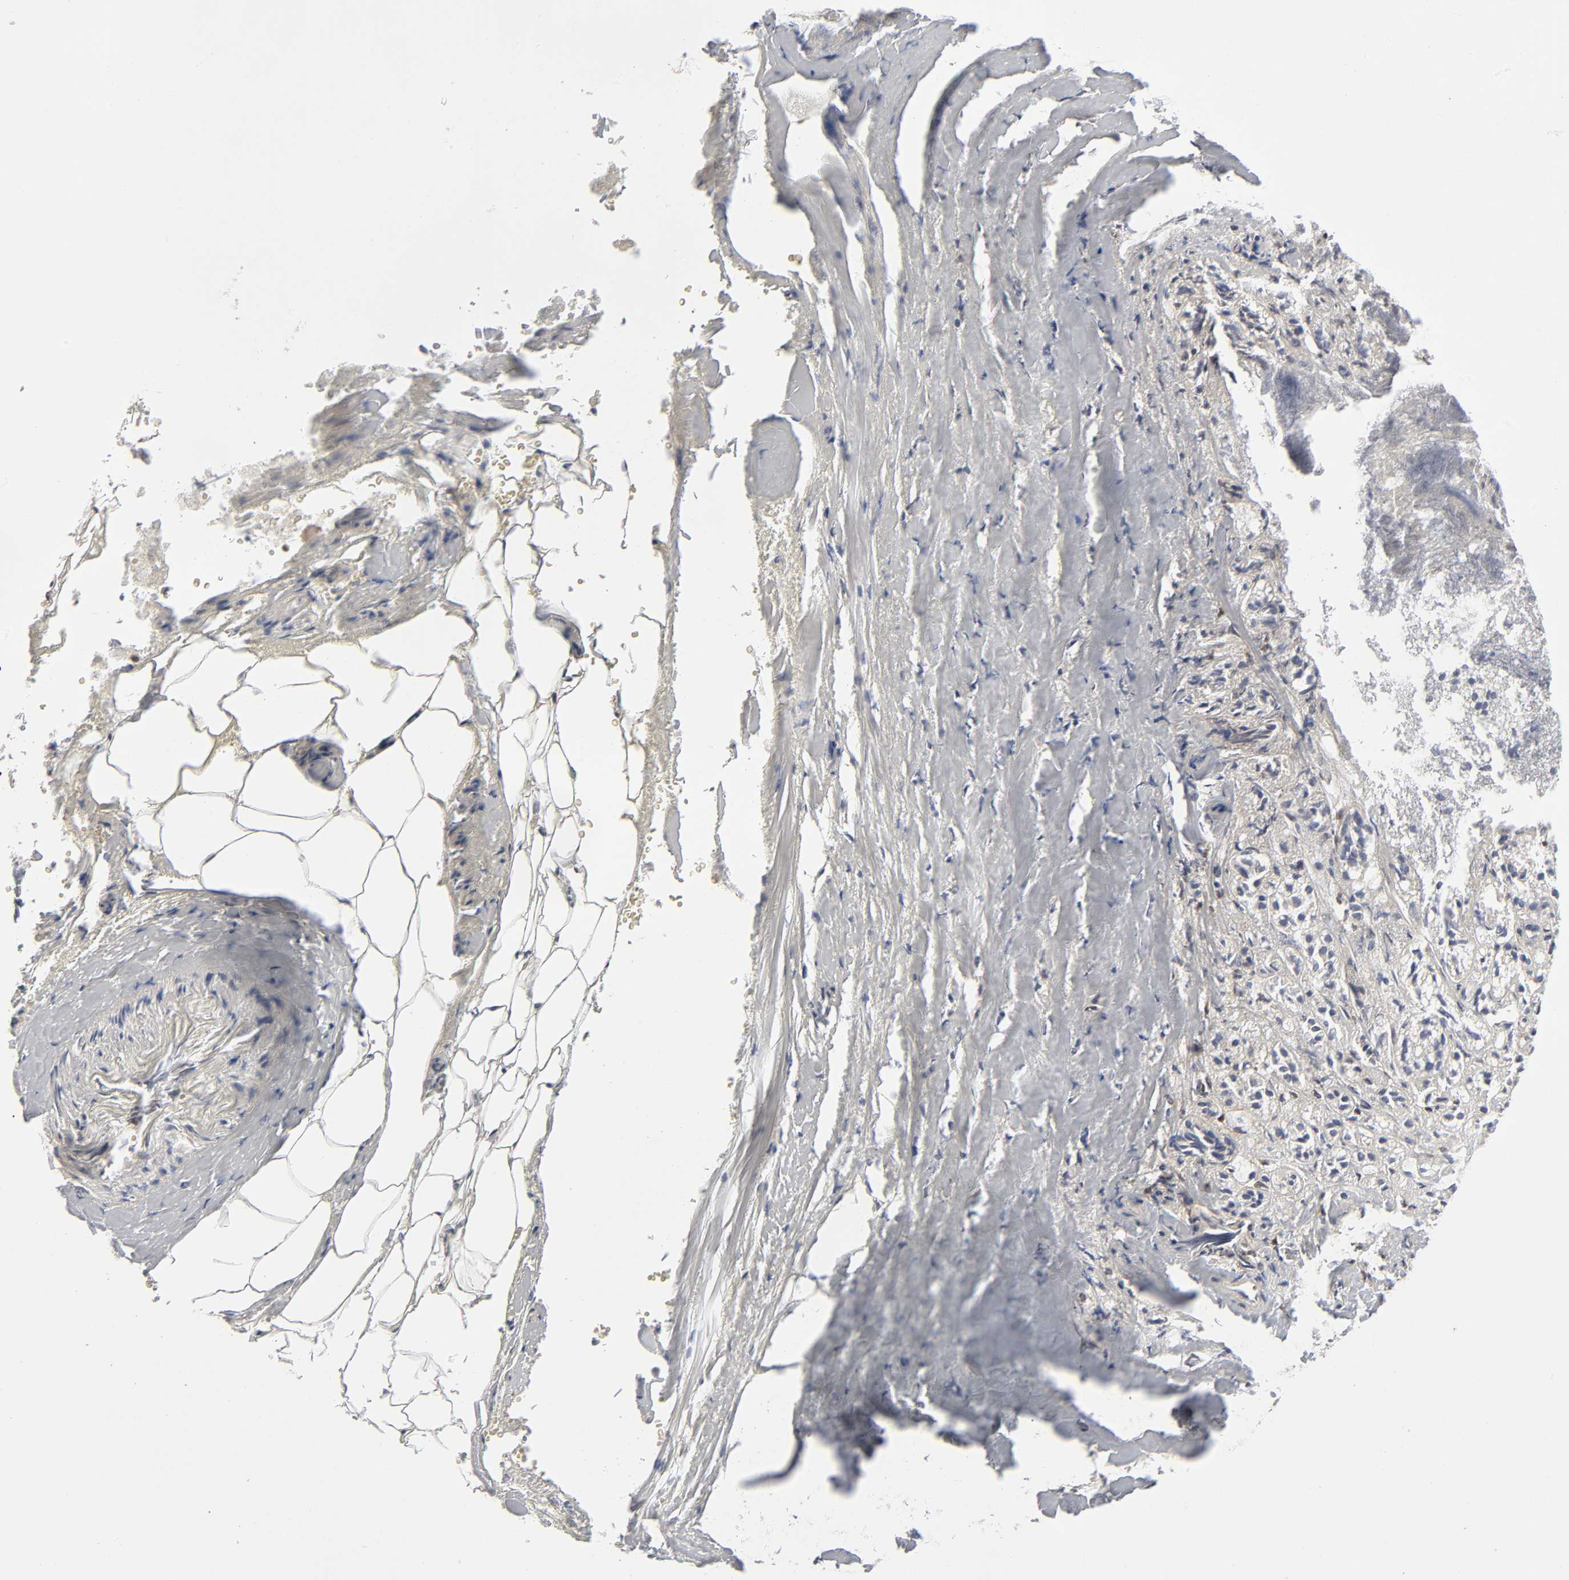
{"staining": {"intensity": "moderate", "quantity": ">75%", "location": "cytoplasmic/membranous"}, "tissue": "adrenal gland", "cell_type": "Glandular cells", "image_type": "normal", "snomed": [{"axis": "morphology", "description": "Normal tissue, NOS"}, {"axis": "topography", "description": "Adrenal gland"}], "caption": "DAB (3,3'-diaminobenzidine) immunohistochemical staining of benign adrenal gland demonstrates moderate cytoplasmic/membranous protein positivity in about >75% of glandular cells. (Stains: DAB (3,3'-diaminobenzidine) in brown, nuclei in blue, Microscopy: brightfield microscopy at high magnification).", "gene": "PTEN", "patient": {"sex": "female", "age": 71}}